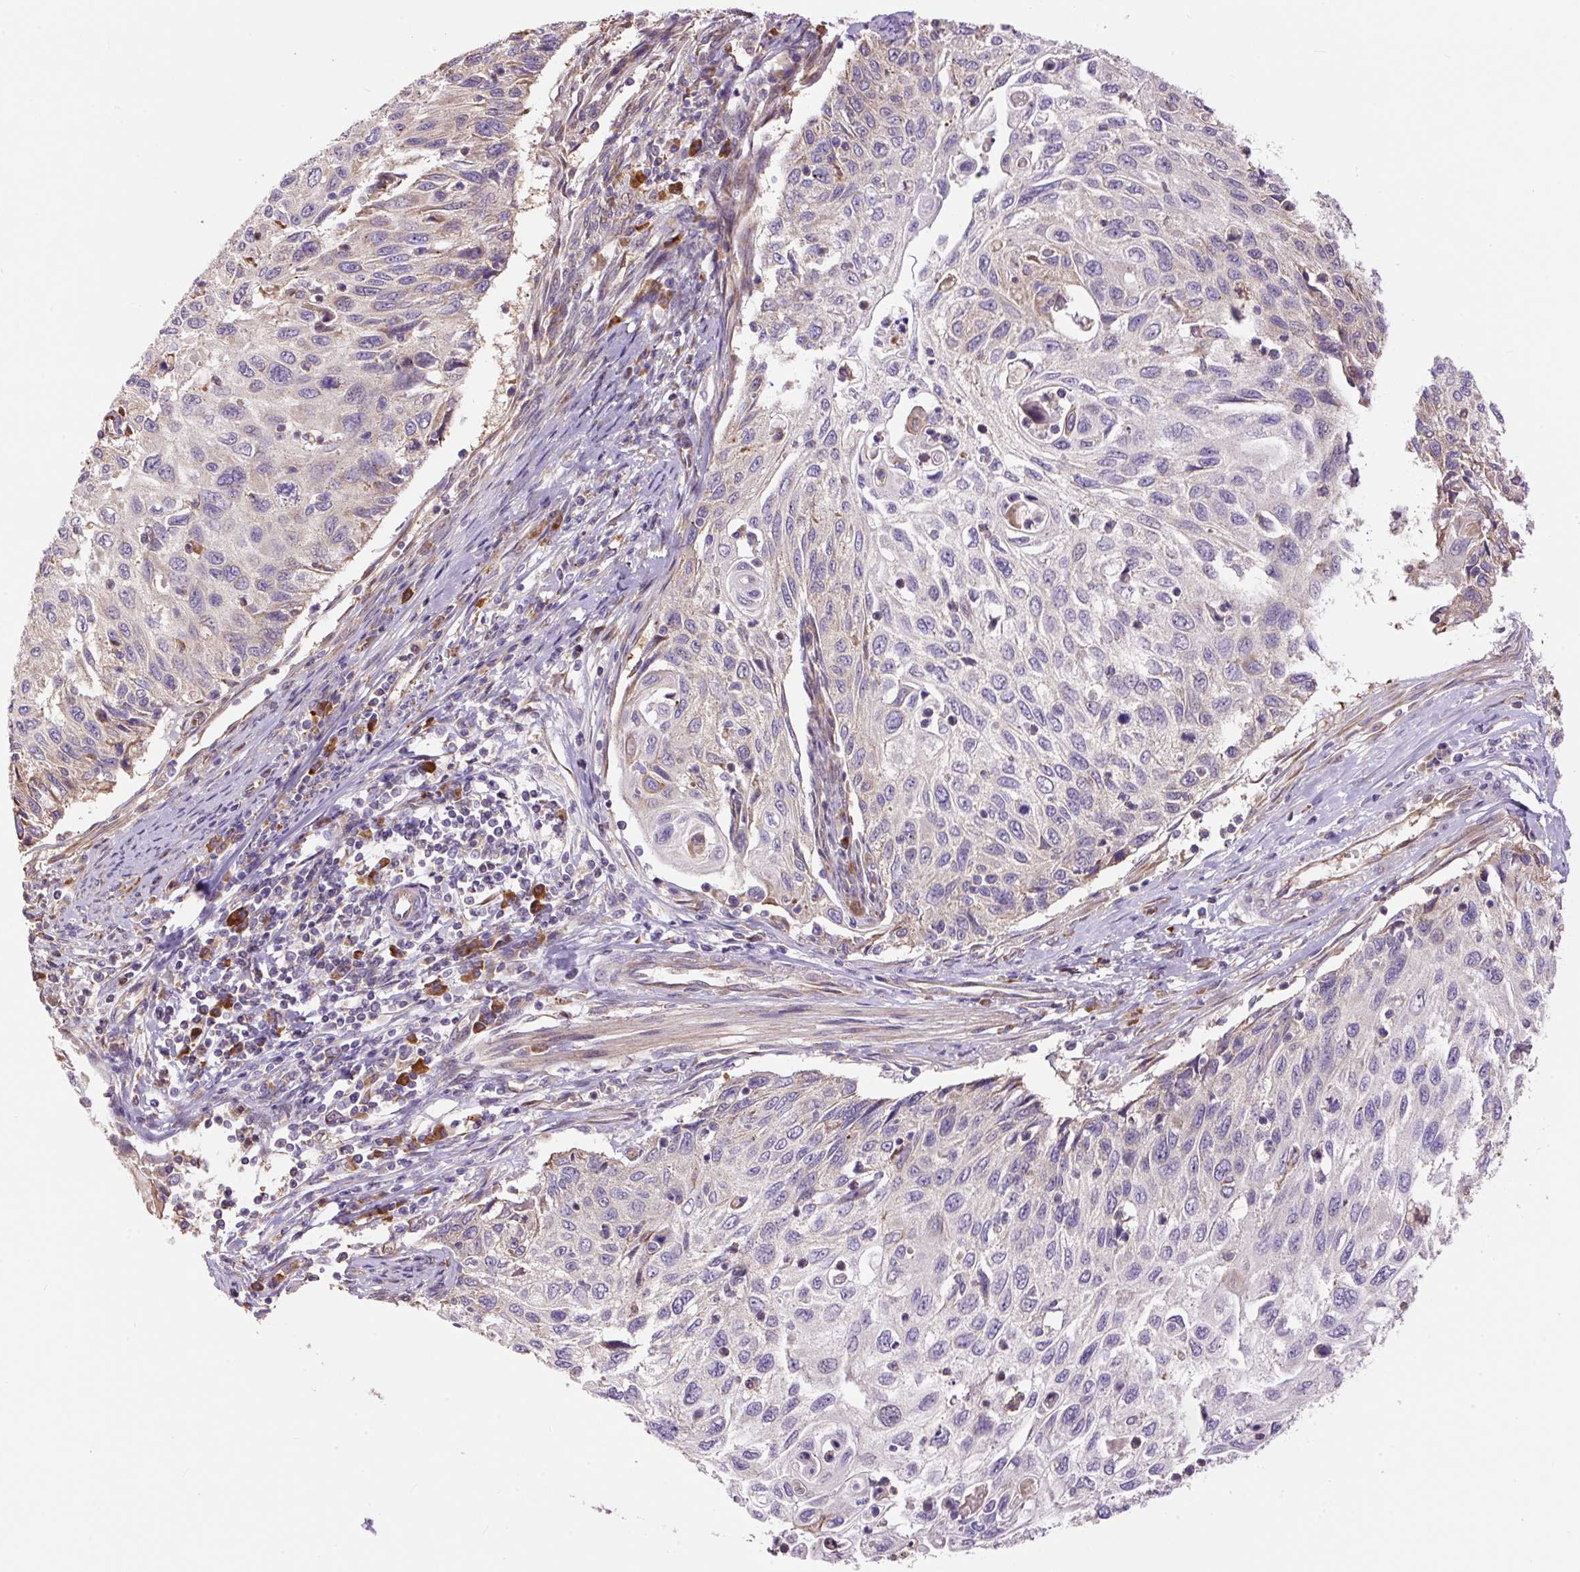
{"staining": {"intensity": "negative", "quantity": "none", "location": "none"}, "tissue": "cervical cancer", "cell_type": "Tumor cells", "image_type": "cancer", "snomed": [{"axis": "morphology", "description": "Squamous cell carcinoma, NOS"}, {"axis": "topography", "description": "Cervix"}], "caption": "Tumor cells are negative for brown protein staining in squamous cell carcinoma (cervical).", "gene": "PPME1", "patient": {"sex": "female", "age": 70}}